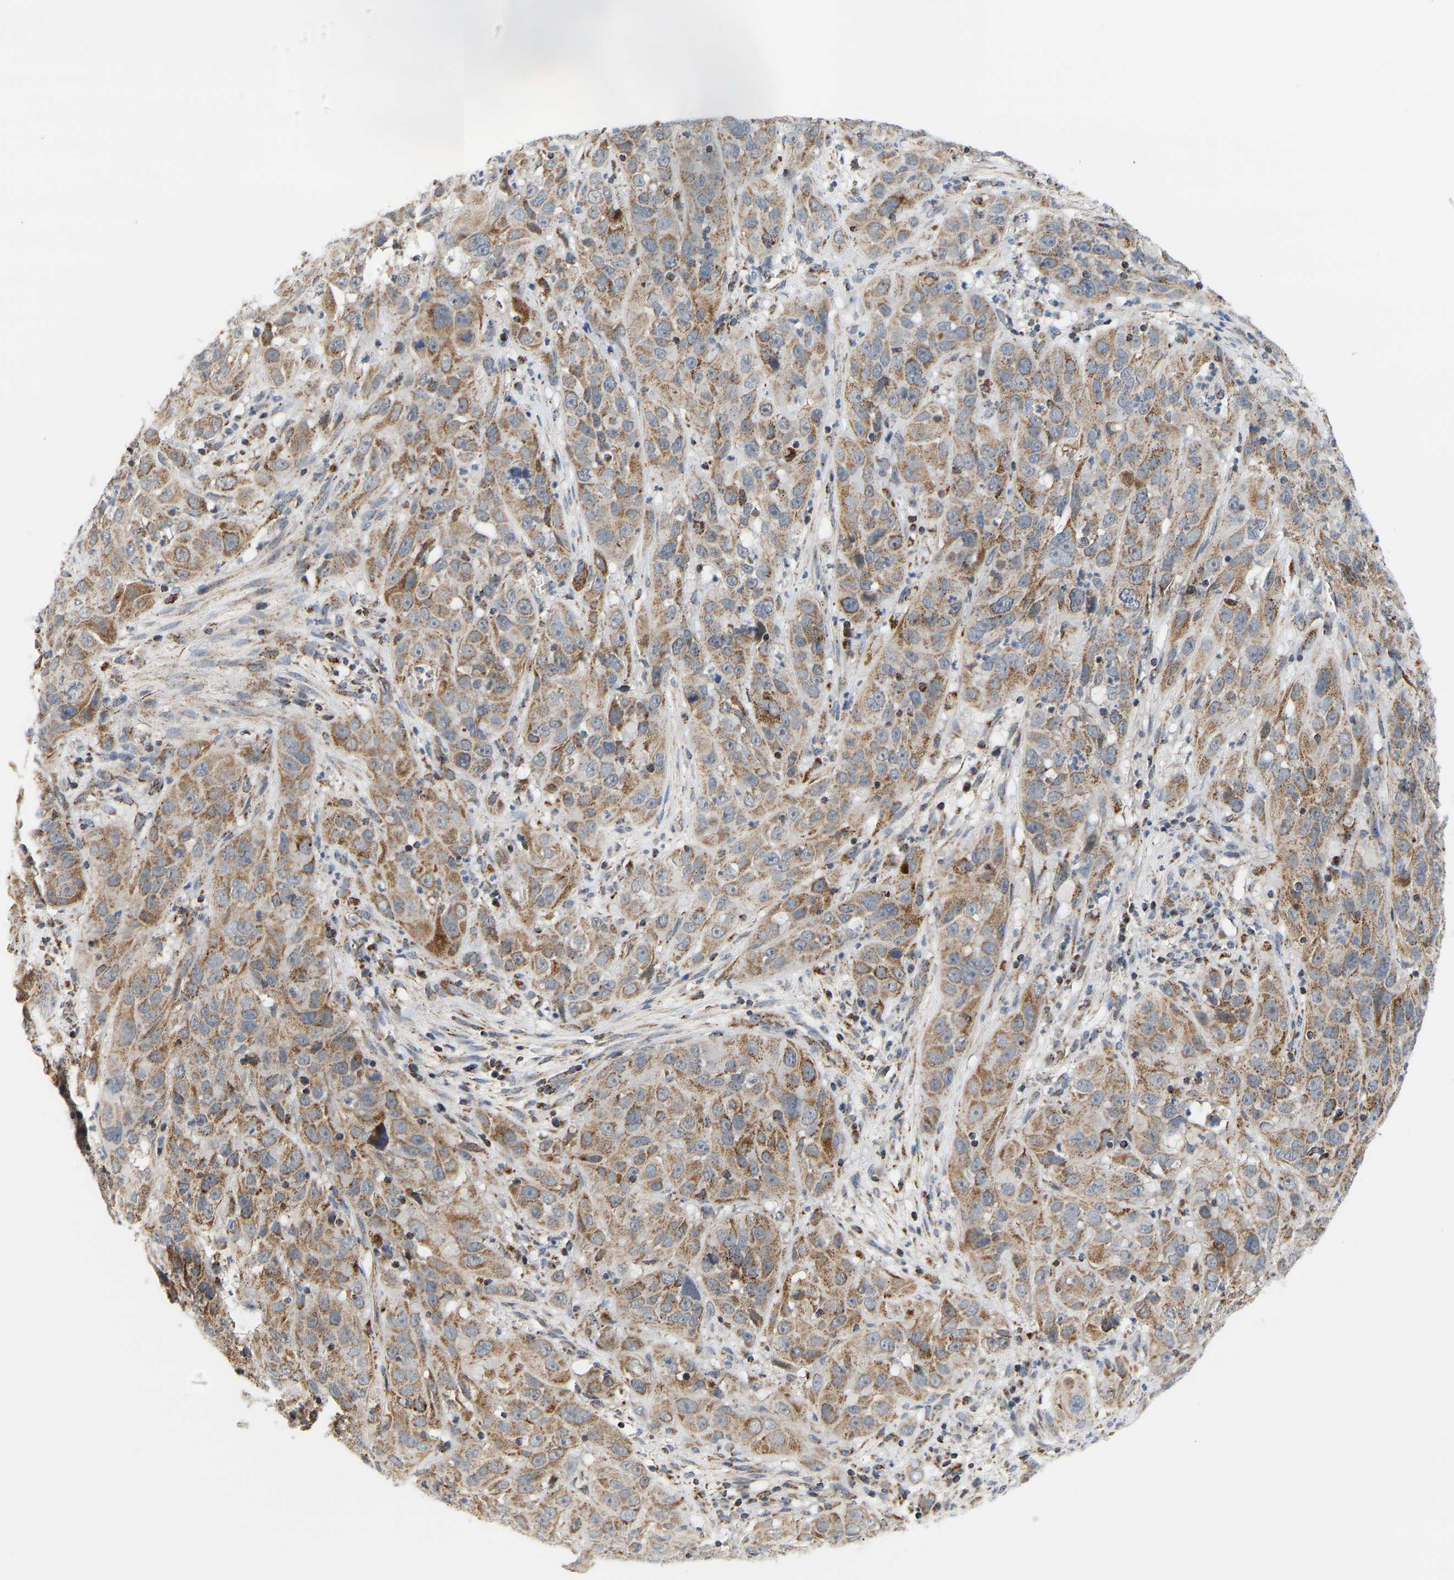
{"staining": {"intensity": "moderate", "quantity": ">75%", "location": "cytoplasmic/membranous"}, "tissue": "cervical cancer", "cell_type": "Tumor cells", "image_type": "cancer", "snomed": [{"axis": "morphology", "description": "Squamous cell carcinoma, NOS"}, {"axis": "topography", "description": "Cervix"}], "caption": "Immunohistochemical staining of cervical cancer exhibits moderate cytoplasmic/membranous protein positivity in about >75% of tumor cells. Nuclei are stained in blue.", "gene": "GPSM2", "patient": {"sex": "female", "age": 32}}